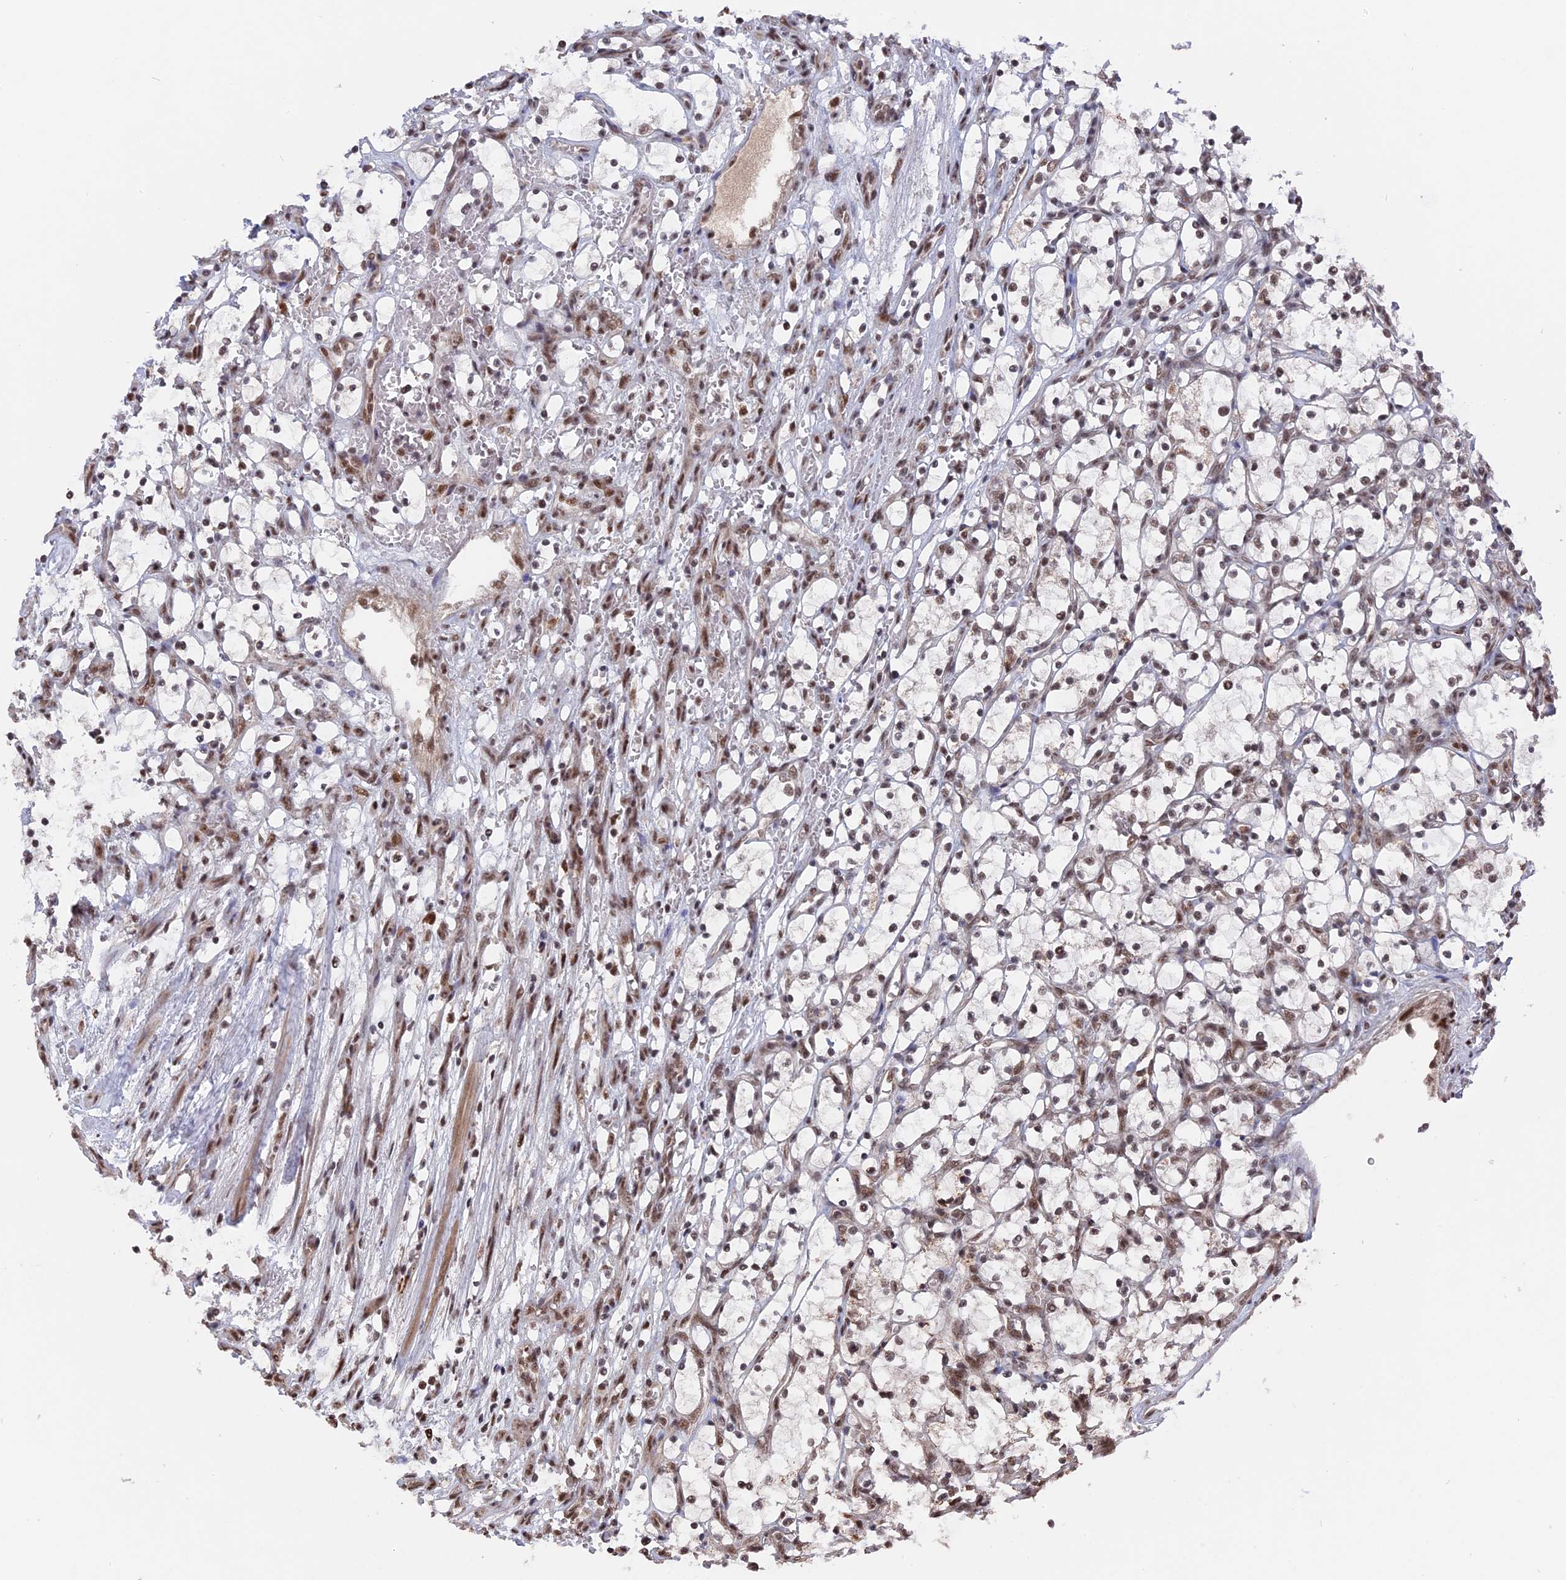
{"staining": {"intensity": "weak", "quantity": "25%-75%", "location": "nuclear"}, "tissue": "renal cancer", "cell_type": "Tumor cells", "image_type": "cancer", "snomed": [{"axis": "morphology", "description": "Adenocarcinoma, NOS"}, {"axis": "topography", "description": "Kidney"}], "caption": "Immunohistochemical staining of human renal adenocarcinoma displays low levels of weak nuclear protein positivity in approximately 25%-75% of tumor cells.", "gene": "SF3A2", "patient": {"sex": "female", "age": 69}}